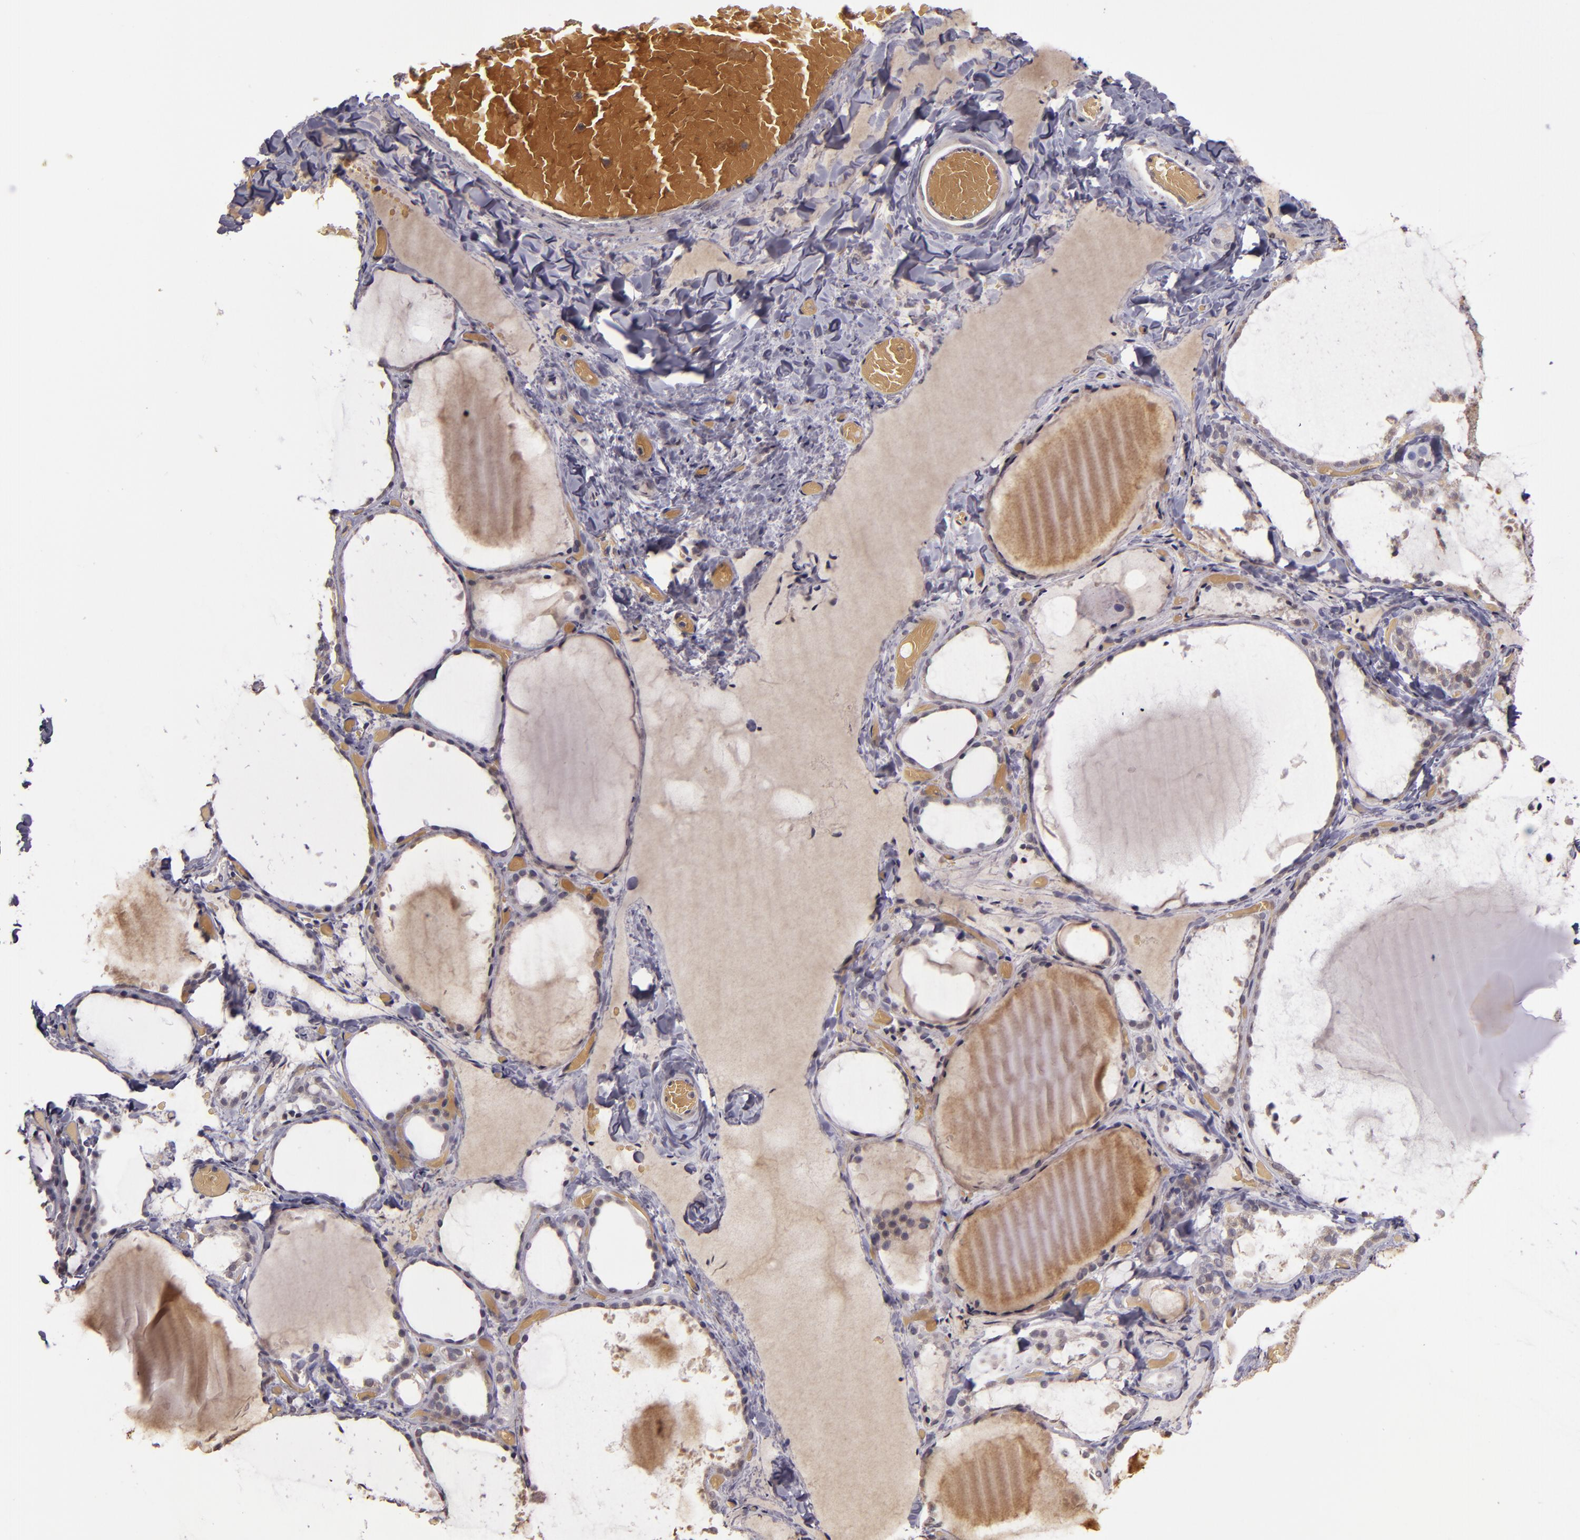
{"staining": {"intensity": "weak", "quantity": "<25%", "location": "cytoplasmic/membranous"}, "tissue": "thyroid gland", "cell_type": "Glandular cells", "image_type": "normal", "snomed": [{"axis": "morphology", "description": "Normal tissue, NOS"}, {"axis": "topography", "description": "Thyroid gland"}], "caption": "A photomicrograph of human thyroid gland is negative for staining in glandular cells.", "gene": "ABL1", "patient": {"sex": "female", "age": 22}}